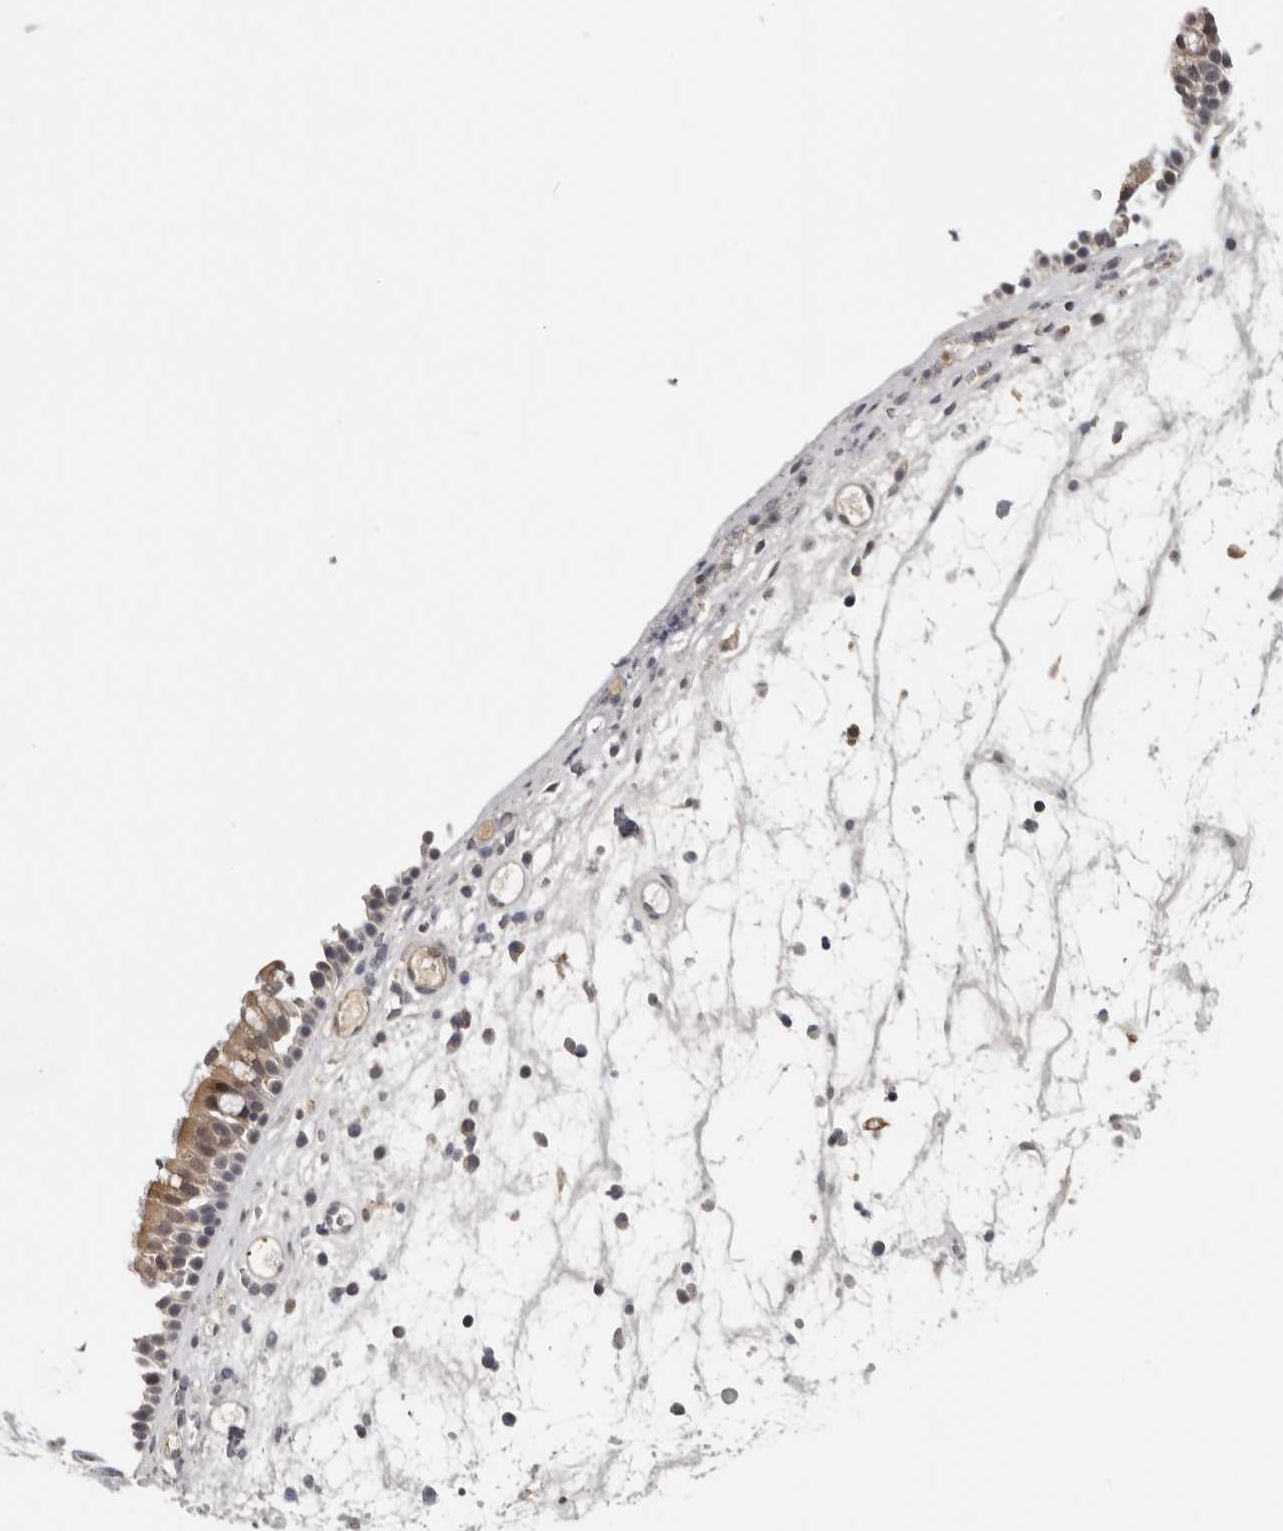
{"staining": {"intensity": "weak", "quantity": ">75%", "location": "cytoplasmic/membranous,nuclear"}, "tissue": "nasopharynx", "cell_type": "Respiratory epithelial cells", "image_type": "normal", "snomed": [{"axis": "morphology", "description": "Normal tissue, NOS"}, {"axis": "morphology", "description": "Inflammation, NOS"}, {"axis": "morphology", "description": "Malignant melanoma, Metastatic site"}, {"axis": "topography", "description": "Nasopharynx"}], "caption": "Approximately >75% of respiratory epithelial cells in unremarkable human nasopharynx demonstrate weak cytoplasmic/membranous,nuclear protein positivity as visualized by brown immunohistochemical staining.", "gene": "KIF2B", "patient": {"sex": "male", "age": 70}}